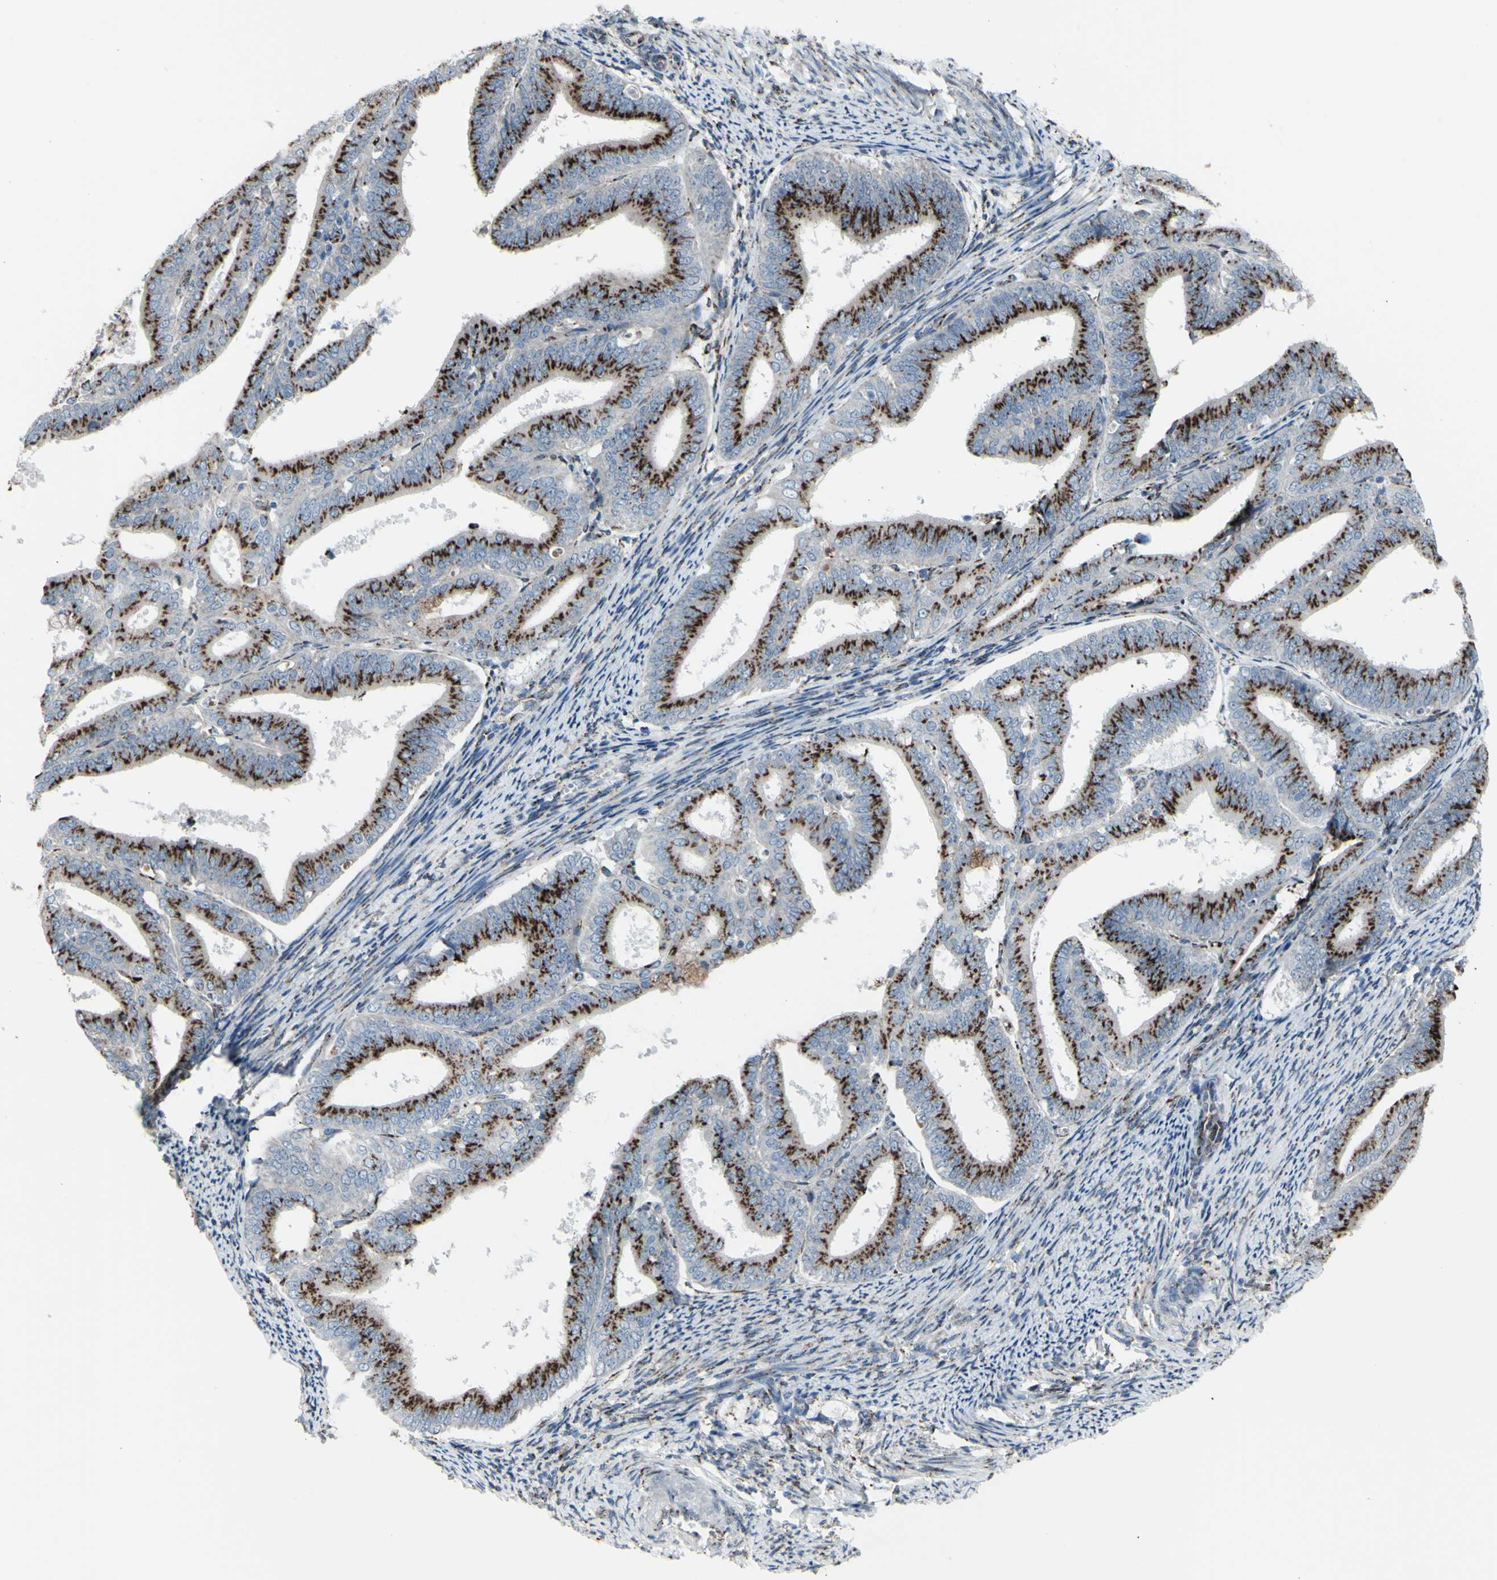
{"staining": {"intensity": "strong", "quantity": ">75%", "location": "cytoplasmic/membranous"}, "tissue": "endometrial cancer", "cell_type": "Tumor cells", "image_type": "cancer", "snomed": [{"axis": "morphology", "description": "Adenocarcinoma, NOS"}, {"axis": "topography", "description": "Endometrium"}], "caption": "The photomicrograph exhibits immunohistochemical staining of adenocarcinoma (endometrial). There is strong cytoplasmic/membranous expression is present in approximately >75% of tumor cells. (IHC, brightfield microscopy, high magnification).", "gene": "GLG1", "patient": {"sex": "female", "age": 63}}